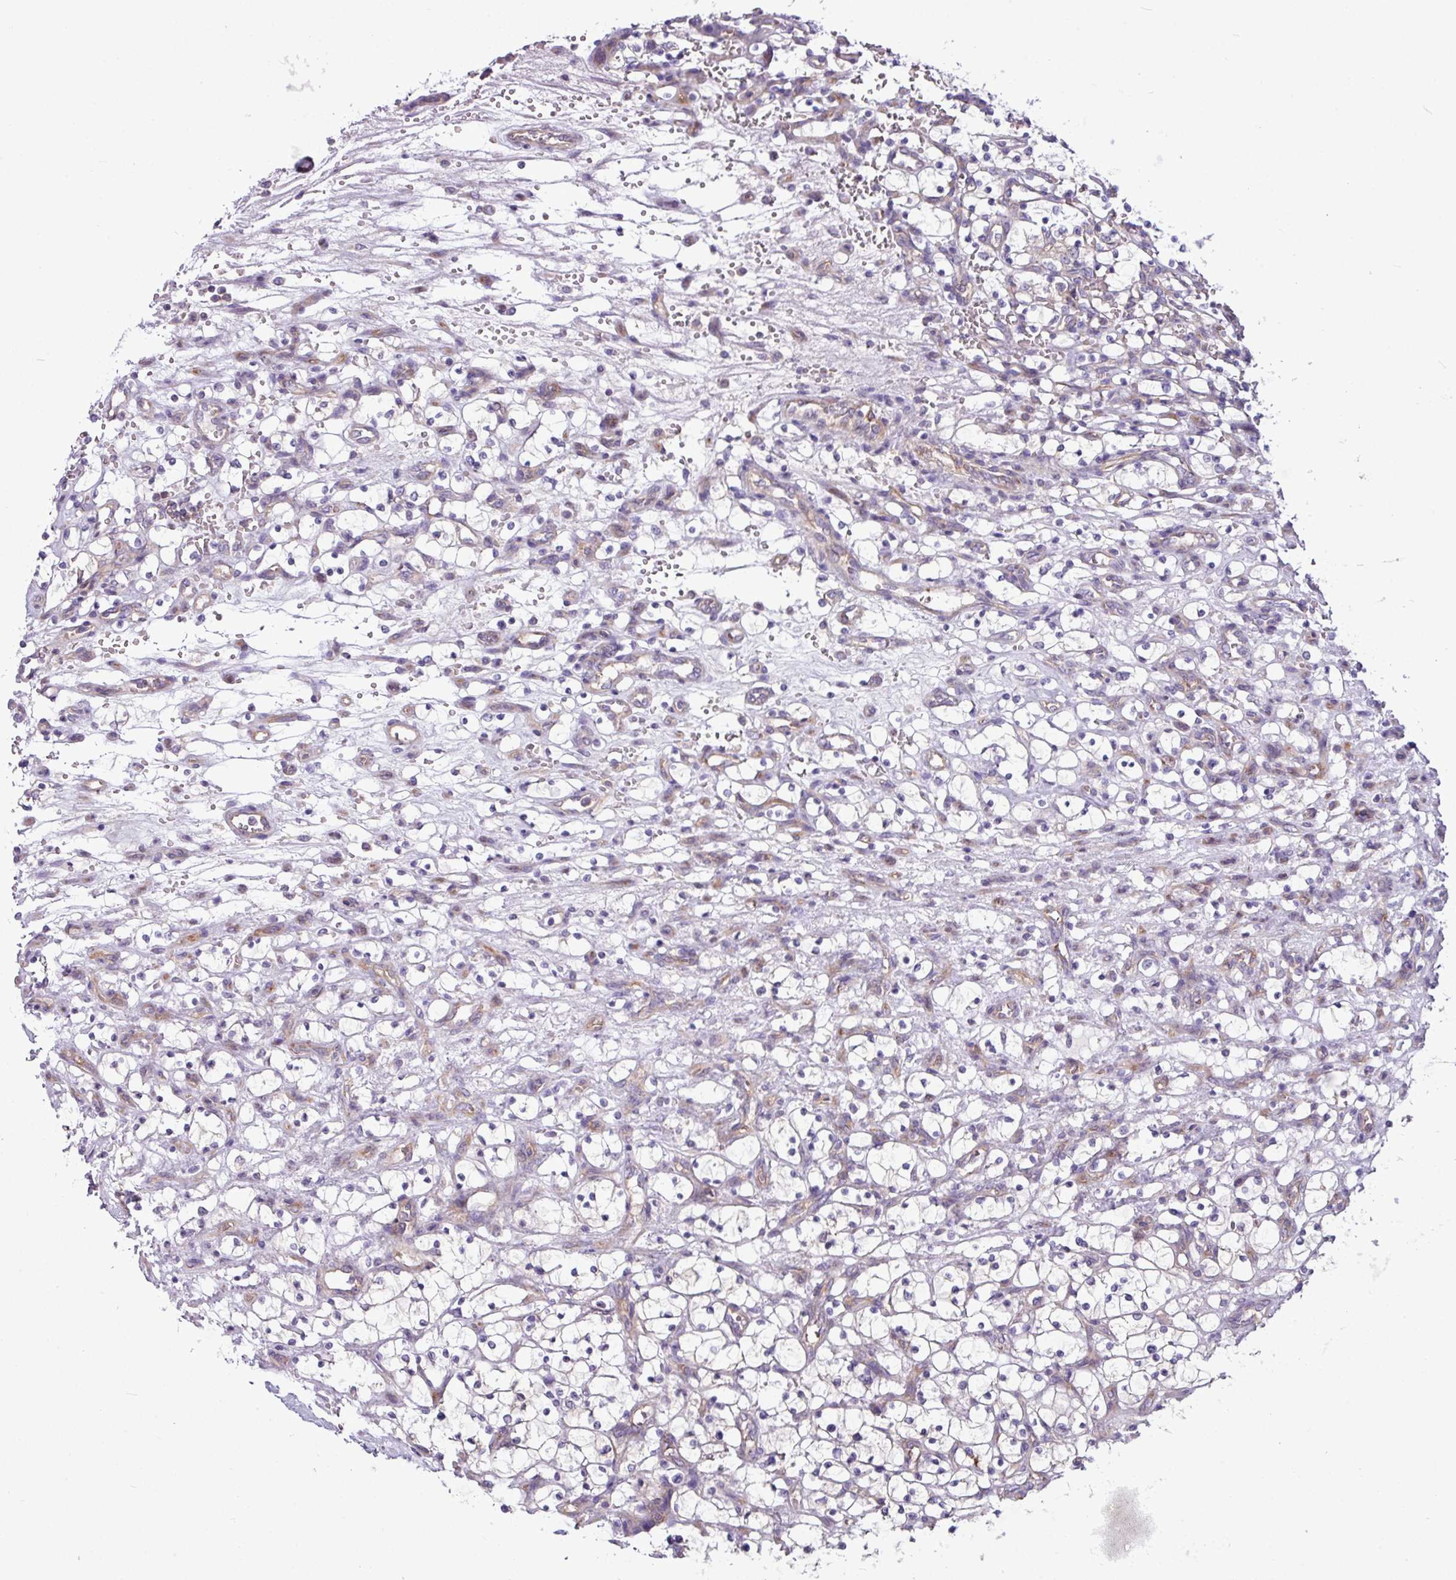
{"staining": {"intensity": "negative", "quantity": "none", "location": "none"}, "tissue": "renal cancer", "cell_type": "Tumor cells", "image_type": "cancer", "snomed": [{"axis": "morphology", "description": "Adenocarcinoma, NOS"}, {"axis": "topography", "description": "Kidney"}], "caption": "High power microscopy histopathology image of an immunohistochemistry (IHC) photomicrograph of adenocarcinoma (renal), revealing no significant expression in tumor cells. The staining was performed using DAB (3,3'-diaminobenzidine) to visualize the protein expression in brown, while the nuclei were stained in blue with hematoxylin (Magnification: 20x).", "gene": "MROH2A", "patient": {"sex": "female", "age": 69}}